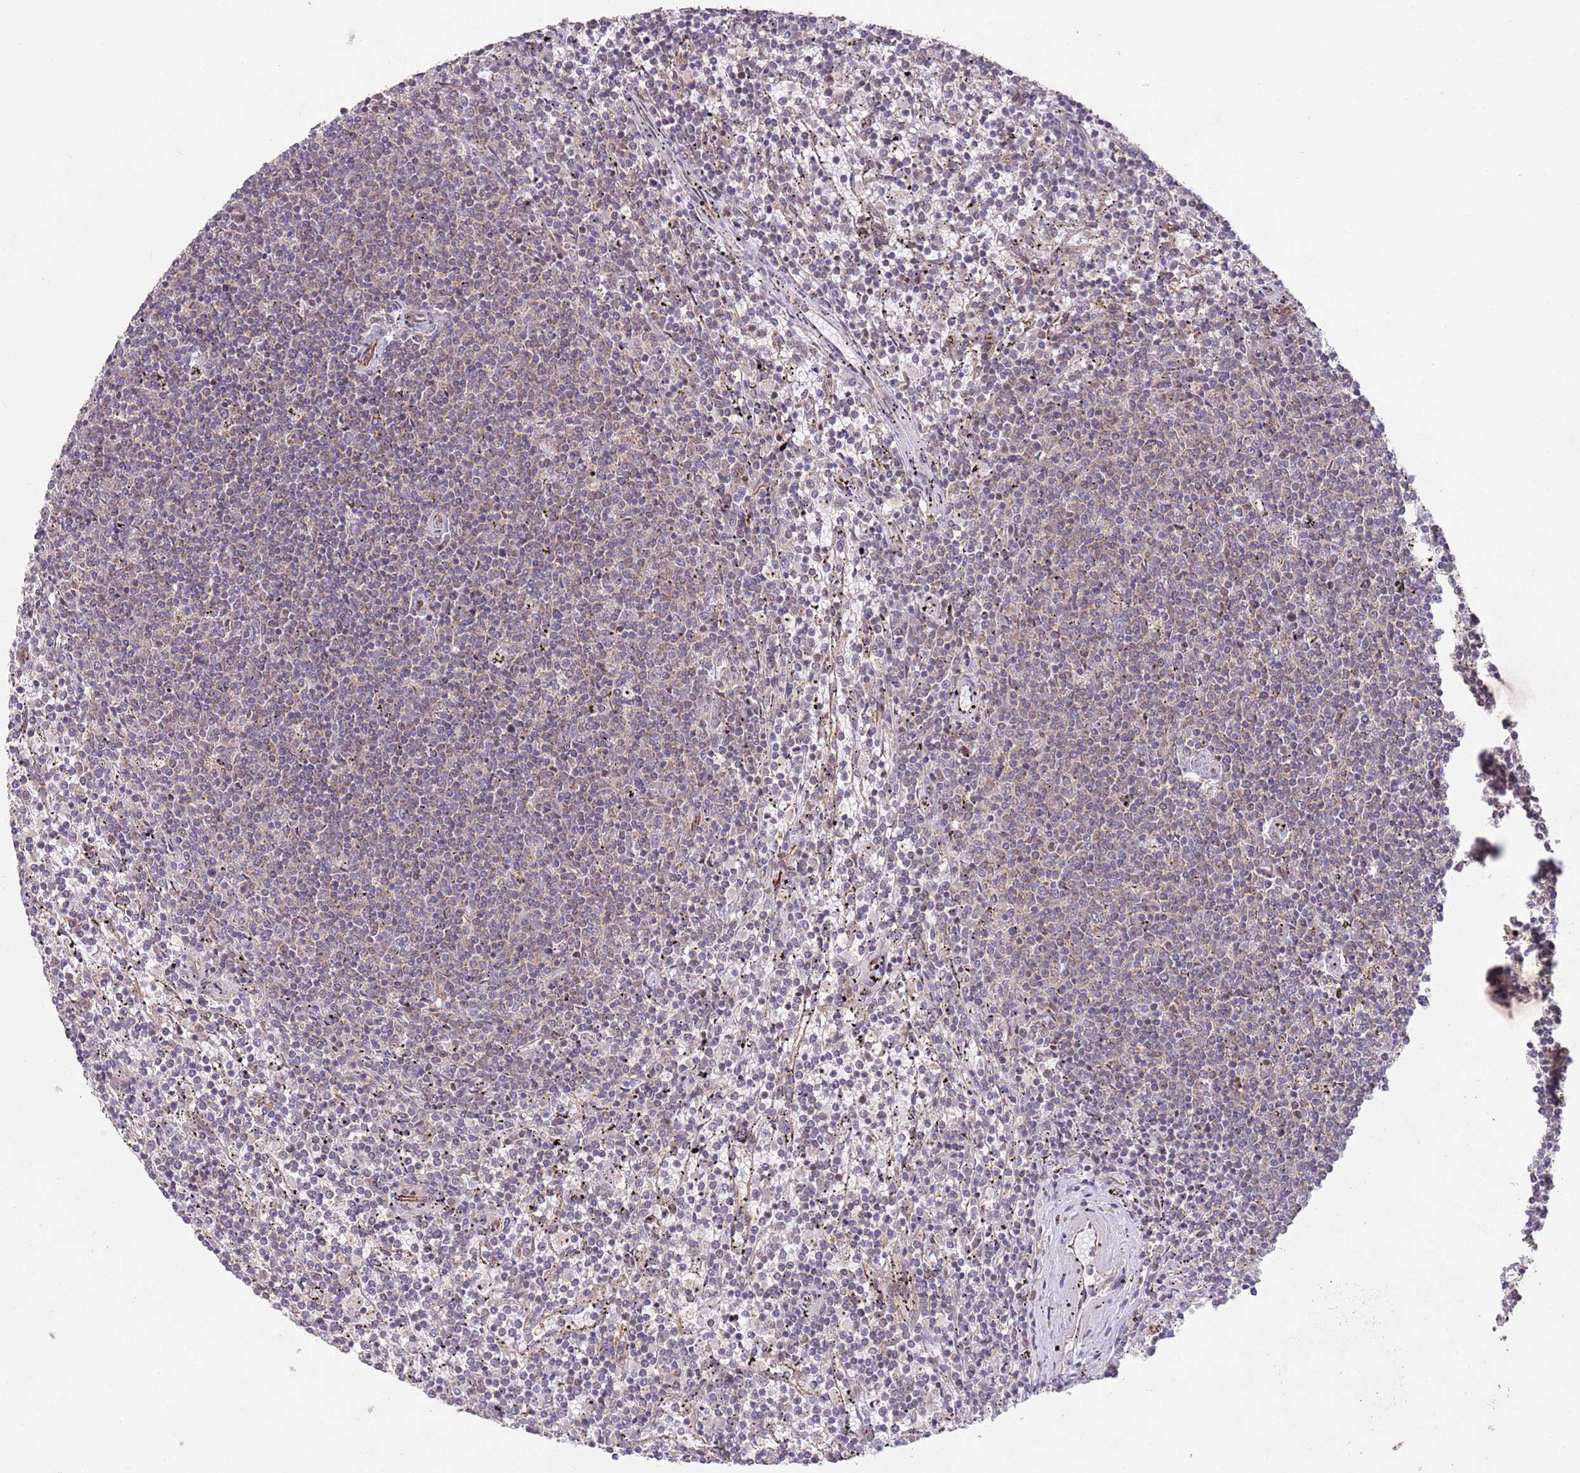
{"staining": {"intensity": "negative", "quantity": "none", "location": "none"}, "tissue": "lymphoma", "cell_type": "Tumor cells", "image_type": "cancer", "snomed": [{"axis": "morphology", "description": "Malignant lymphoma, non-Hodgkin's type, Low grade"}, {"axis": "topography", "description": "Spleen"}], "caption": "Immunohistochemistry (IHC) of low-grade malignant lymphoma, non-Hodgkin's type shows no expression in tumor cells.", "gene": "CHD9", "patient": {"sex": "female", "age": 50}}